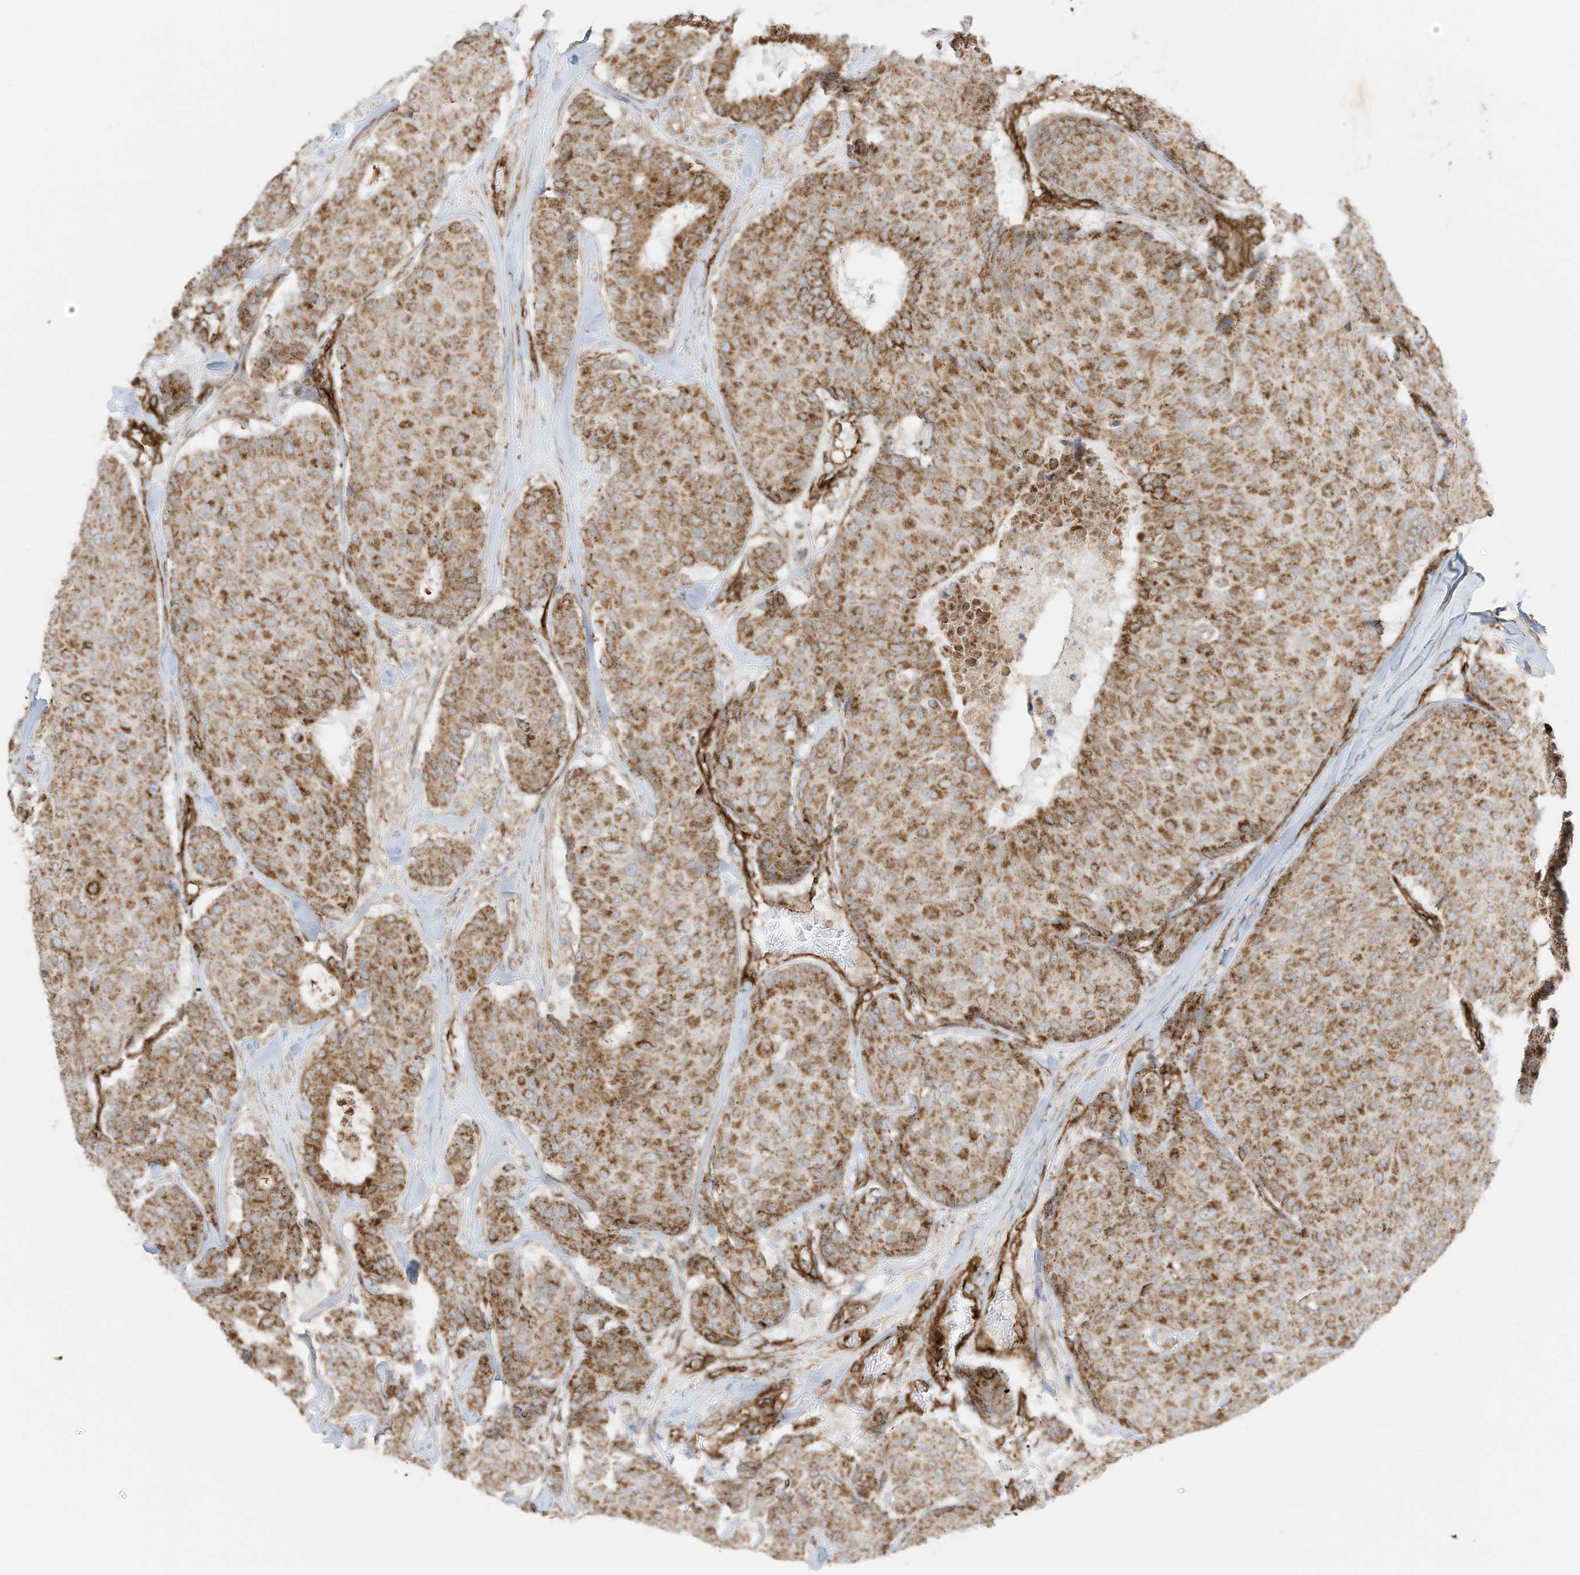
{"staining": {"intensity": "moderate", "quantity": ">75%", "location": "cytoplasmic/membranous"}, "tissue": "breast cancer", "cell_type": "Tumor cells", "image_type": "cancer", "snomed": [{"axis": "morphology", "description": "Duct carcinoma"}, {"axis": "topography", "description": "Breast"}], "caption": "Immunohistochemistry (IHC) staining of infiltrating ductal carcinoma (breast), which reveals medium levels of moderate cytoplasmic/membranous expression in about >75% of tumor cells indicating moderate cytoplasmic/membranous protein positivity. The staining was performed using DAB (3,3'-diaminobenzidine) (brown) for protein detection and nuclei were counterstained in hematoxylin (blue).", "gene": "ABCB7", "patient": {"sex": "female", "age": 75}}